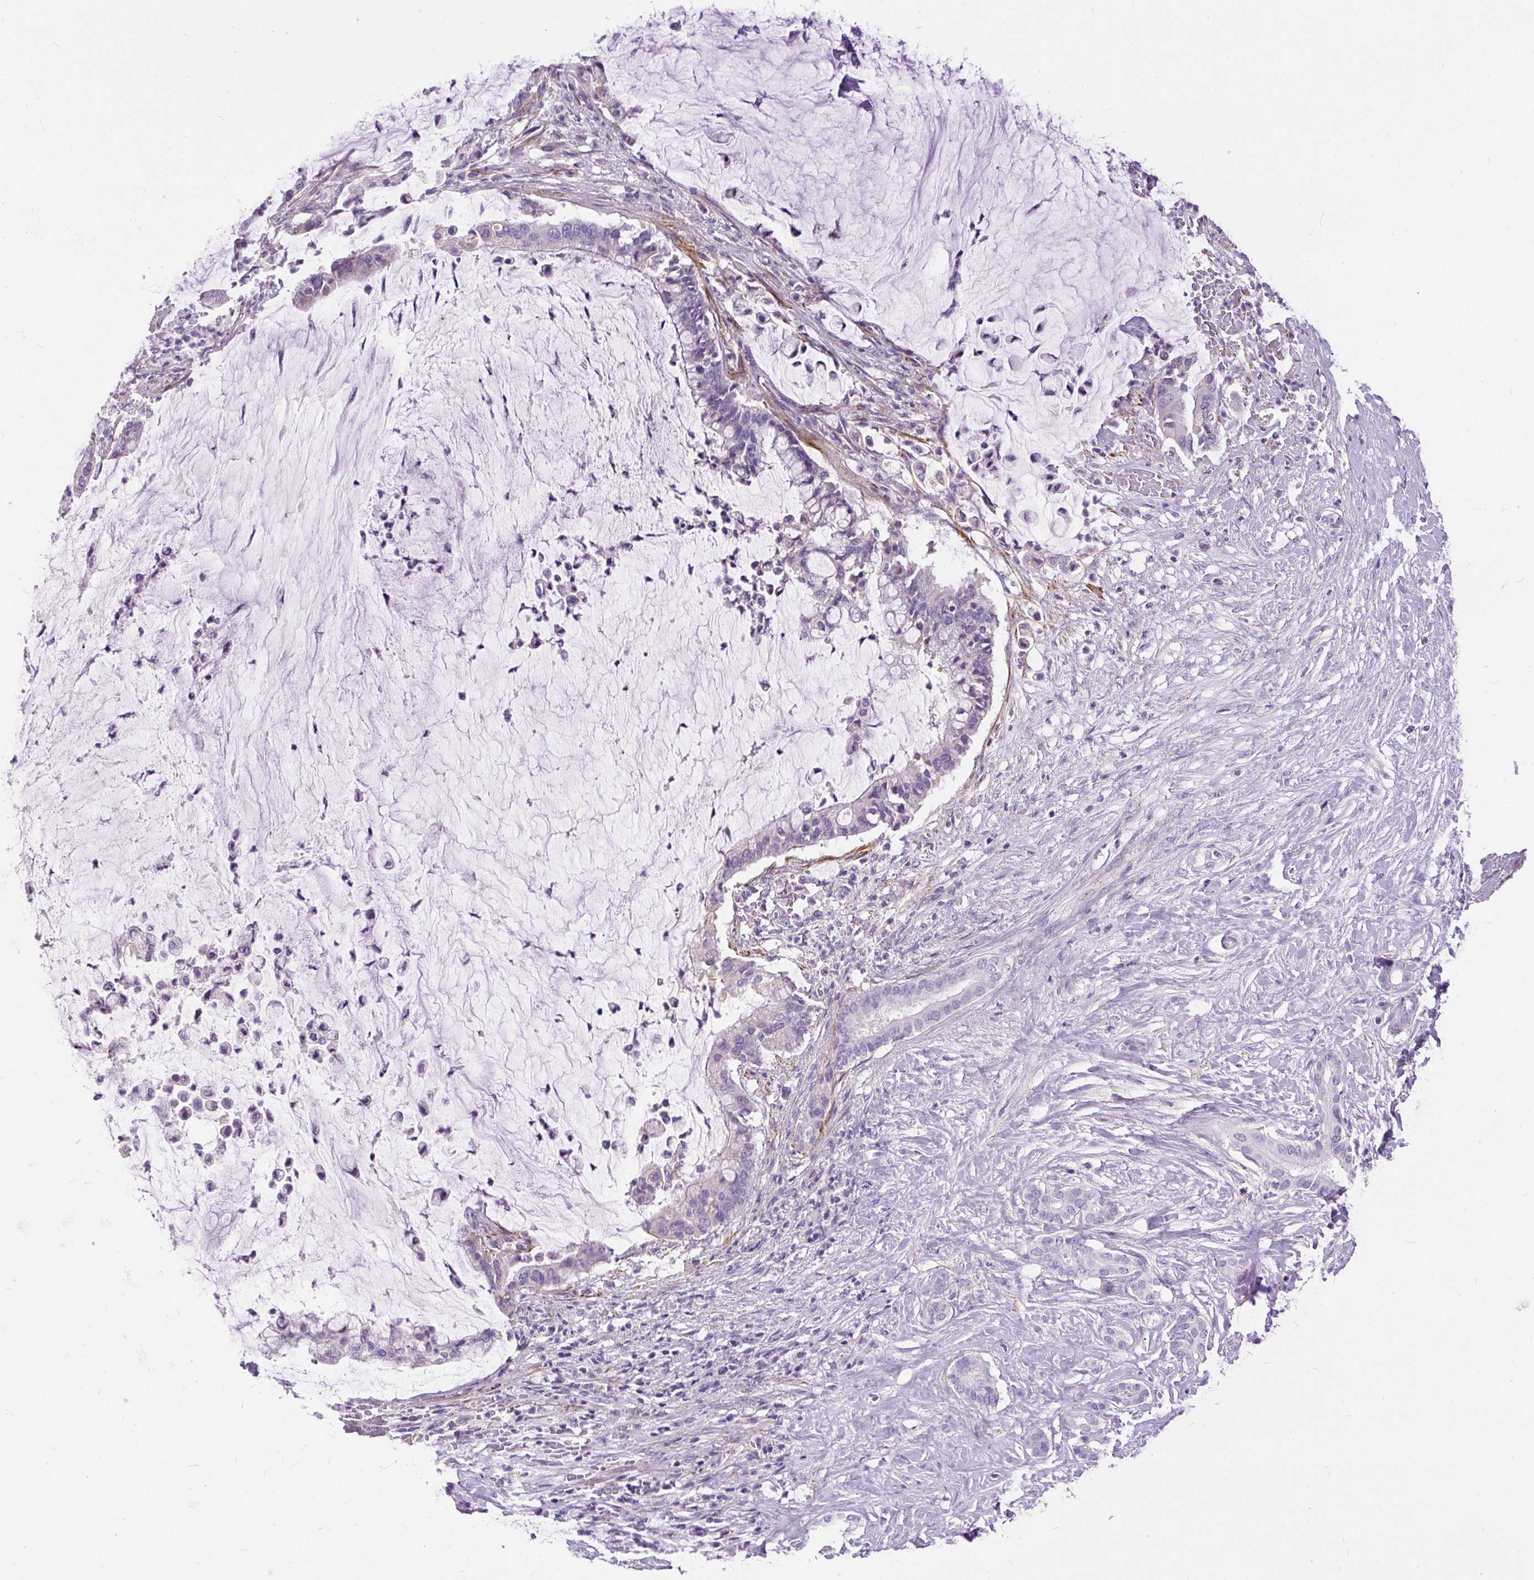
{"staining": {"intensity": "negative", "quantity": "none", "location": "none"}, "tissue": "pancreatic cancer", "cell_type": "Tumor cells", "image_type": "cancer", "snomed": [{"axis": "morphology", "description": "Adenocarcinoma, NOS"}, {"axis": "topography", "description": "Pancreas"}], "caption": "The IHC micrograph has no significant positivity in tumor cells of pancreatic cancer tissue.", "gene": "GBX1", "patient": {"sex": "male", "age": 41}}